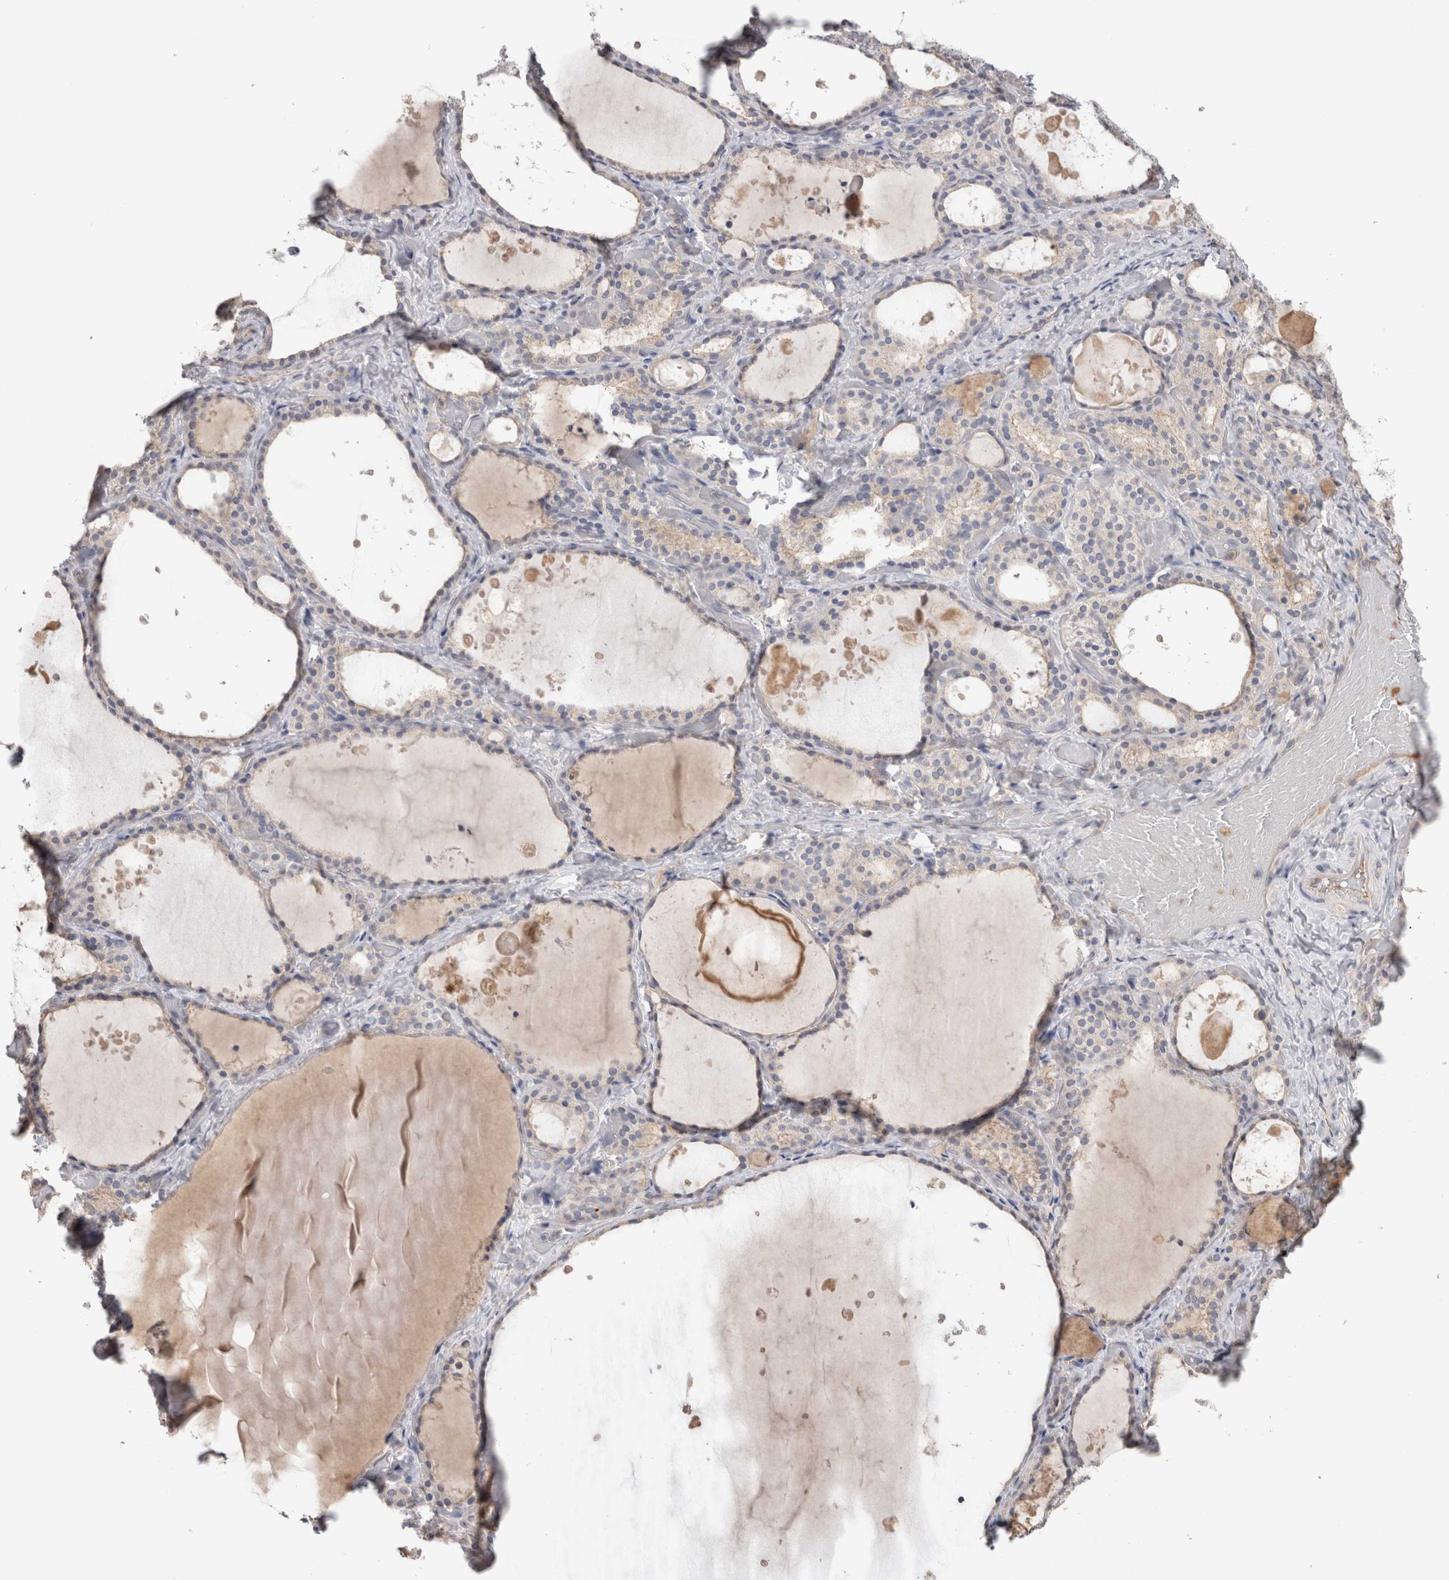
{"staining": {"intensity": "negative", "quantity": "none", "location": "none"}, "tissue": "thyroid gland", "cell_type": "Glandular cells", "image_type": "normal", "snomed": [{"axis": "morphology", "description": "Normal tissue, NOS"}, {"axis": "topography", "description": "Thyroid gland"}], "caption": "The immunohistochemistry (IHC) histopathology image has no significant positivity in glandular cells of thyroid gland.", "gene": "PPP3CC", "patient": {"sex": "female", "age": 44}}